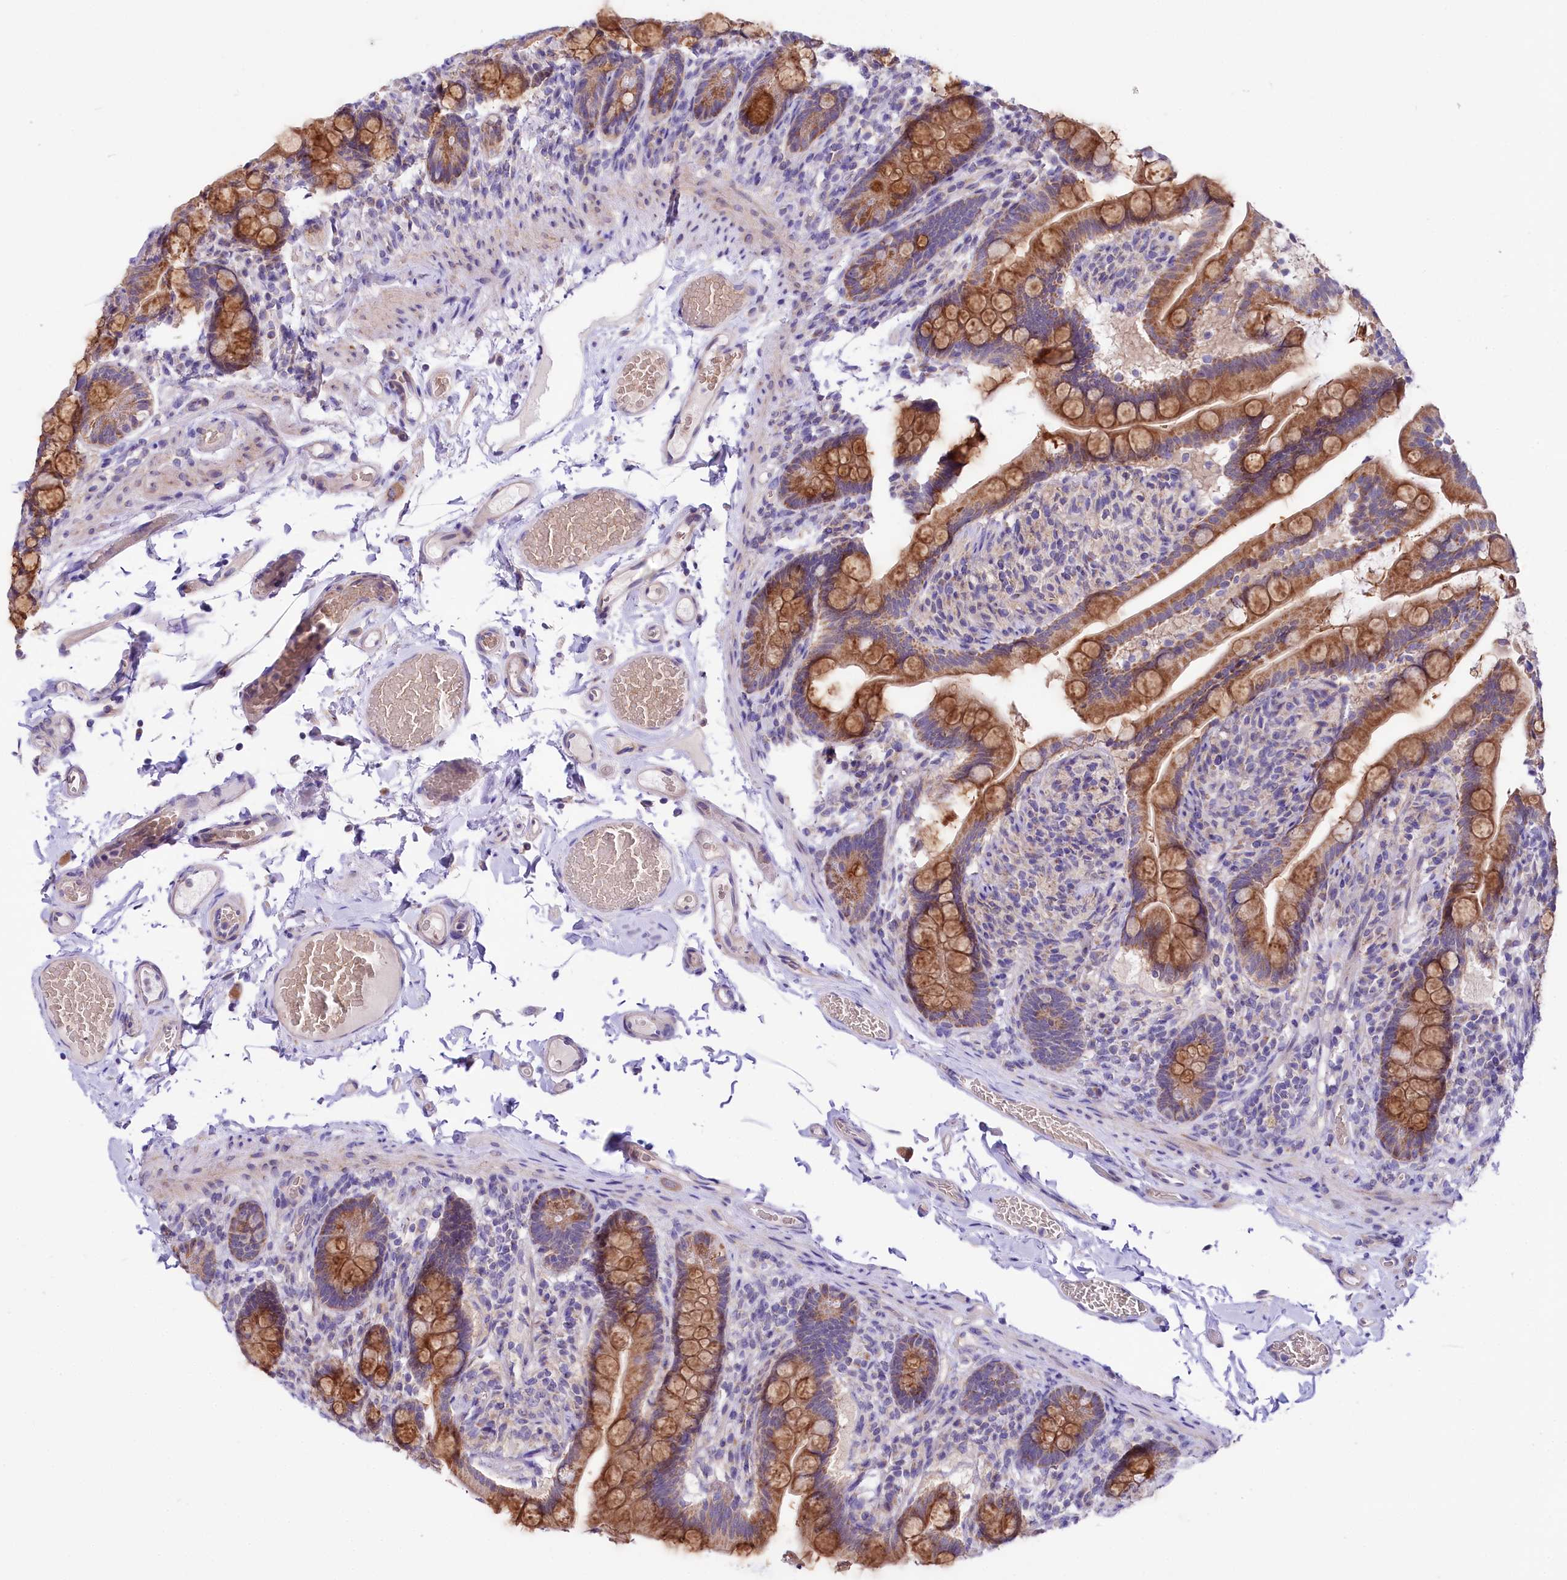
{"staining": {"intensity": "strong", "quantity": ">75%", "location": "cytoplasmic/membranous"}, "tissue": "small intestine", "cell_type": "Glandular cells", "image_type": "normal", "snomed": [{"axis": "morphology", "description": "Normal tissue, NOS"}, {"axis": "topography", "description": "Small intestine"}], "caption": "Immunohistochemical staining of benign small intestine reveals high levels of strong cytoplasmic/membranous staining in approximately >75% of glandular cells. (IHC, brightfield microscopy, high magnification).", "gene": "CEP295", "patient": {"sex": "female", "age": 64}}